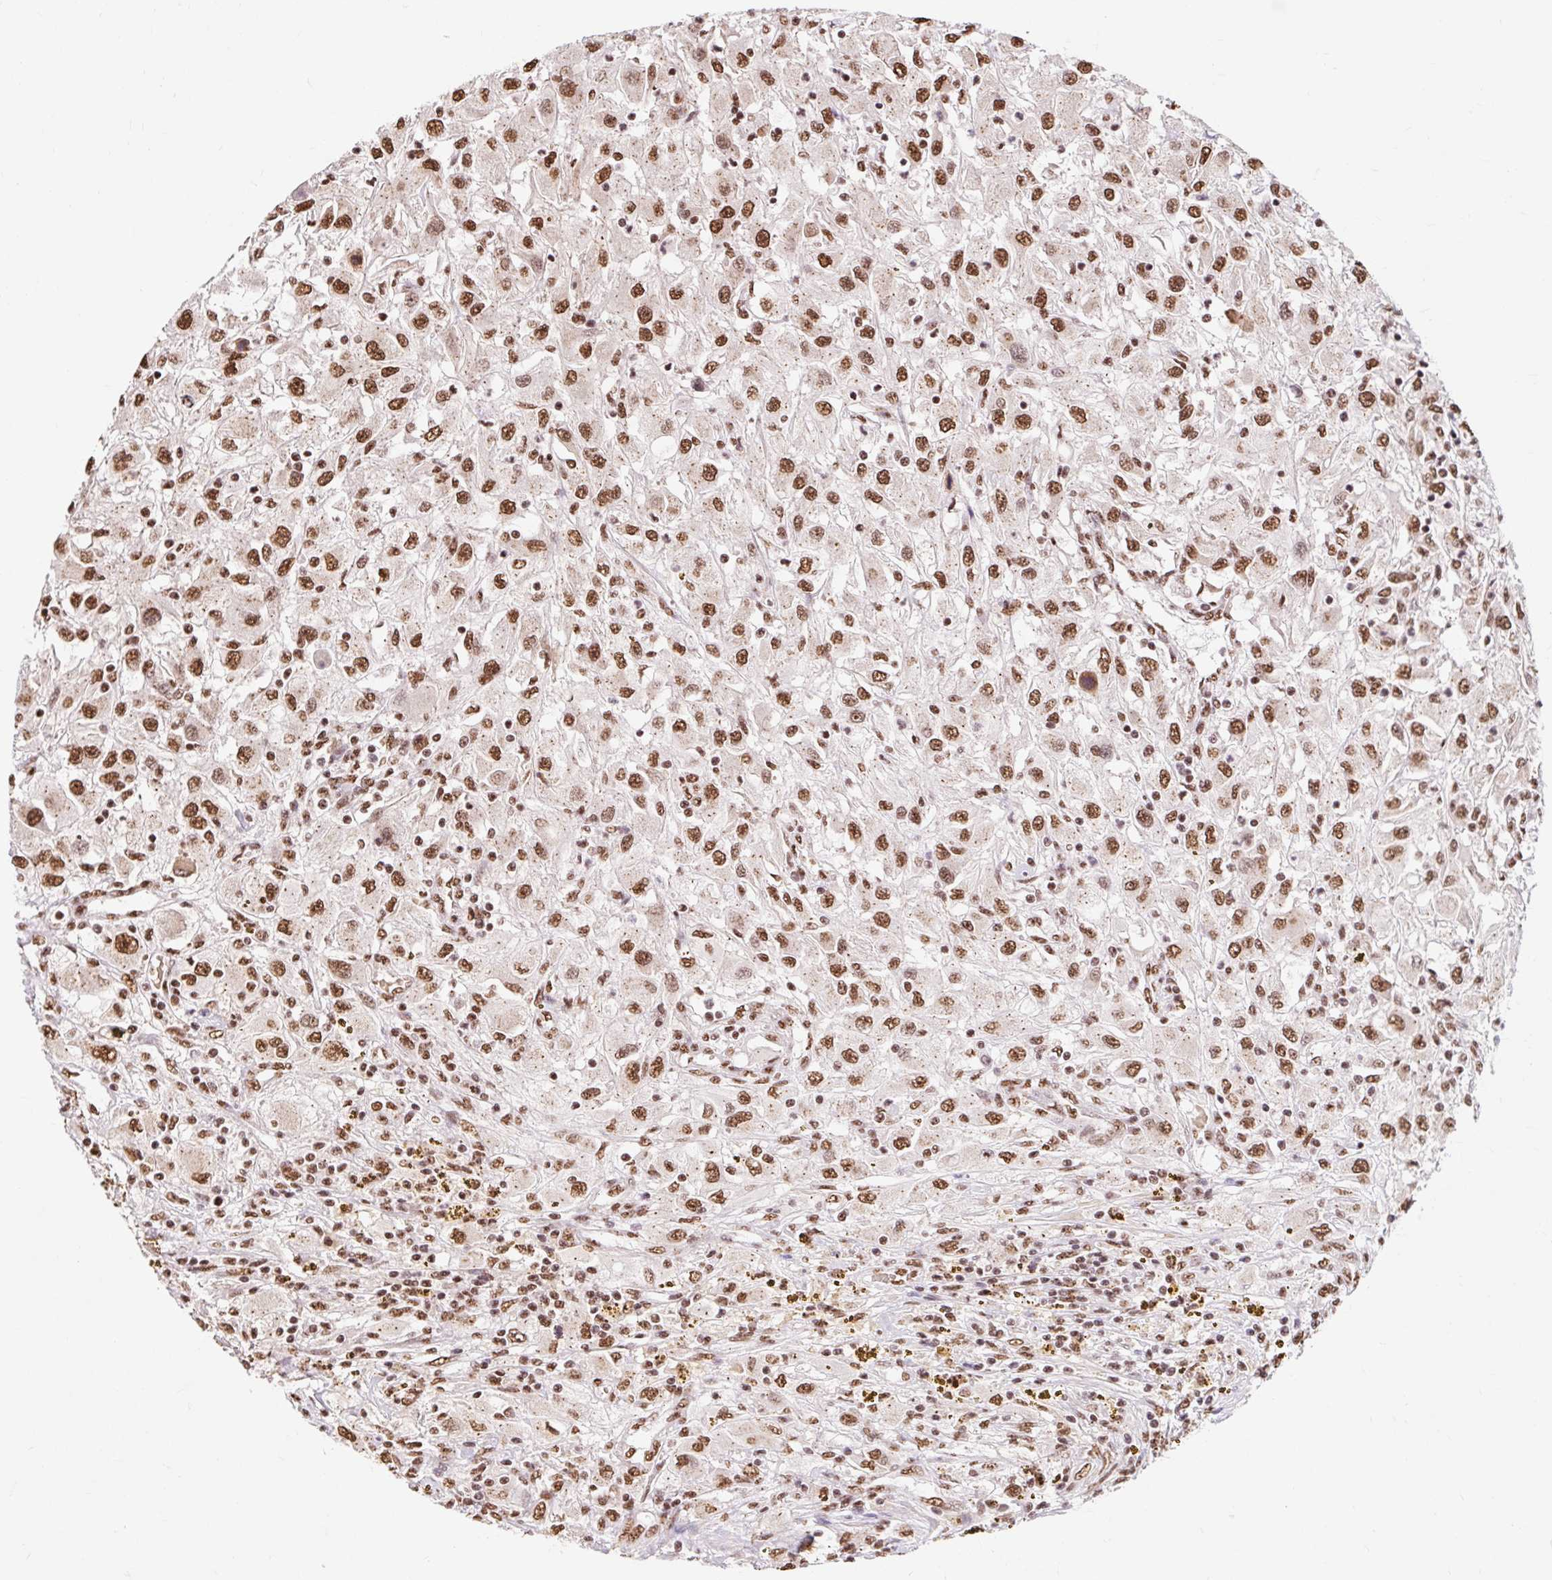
{"staining": {"intensity": "moderate", "quantity": ">75%", "location": "nuclear"}, "tissue": "renal cancer", "cell_type": "Tumor cells", "image_type": "cancer", "snomed": [{"axis": "morphology", "description": "Adenocarcinoma, NOS"}, {"axis": "topography", "description": "Kidney"}], "caption": "Immunohistochemistry (IHC) of human renal cancer (adenocarcinoma) reveals medium levels of moderate nuclear expression in about >75% of tumor cells.", "gene": "BICRA", "patient": {"sex": "female", "age": 67}}